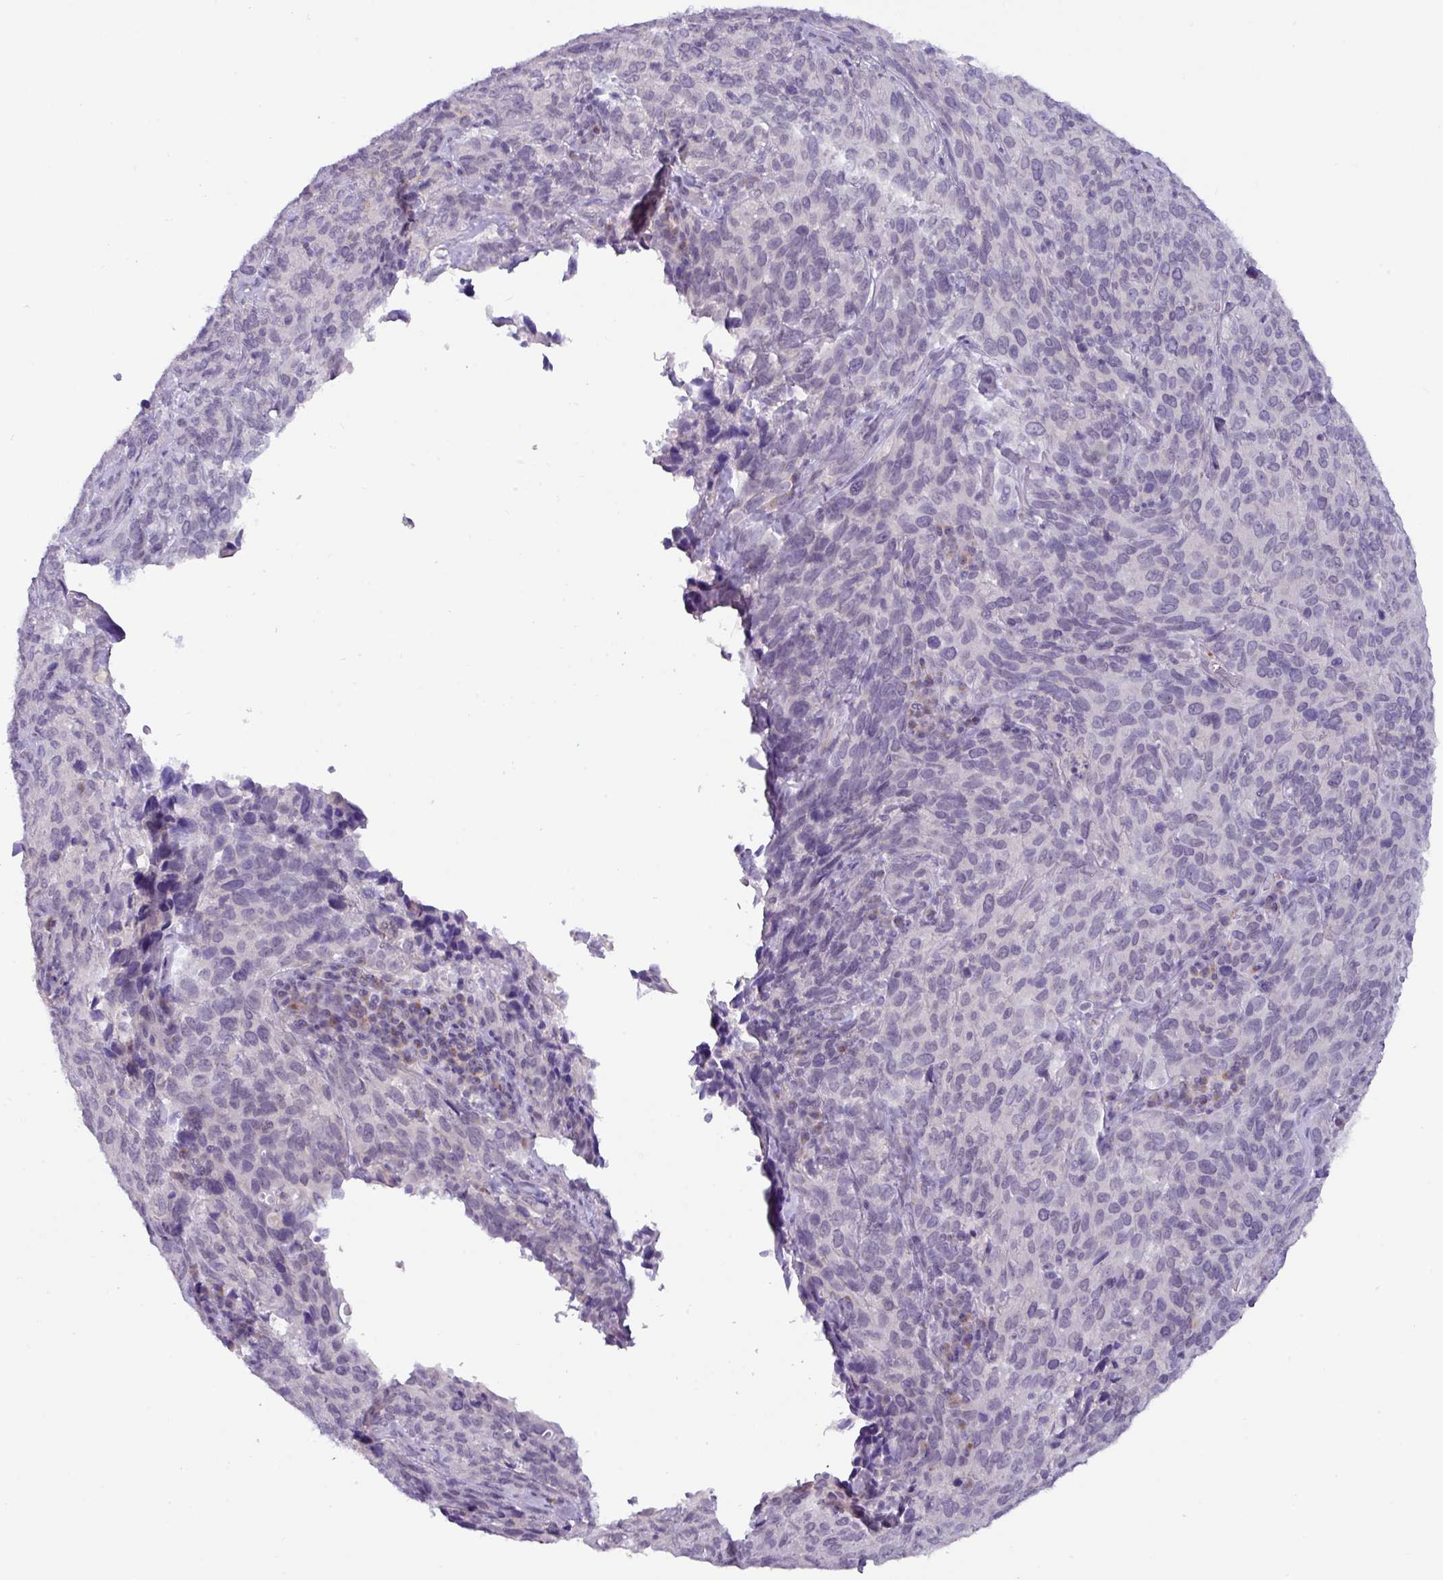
{"staining": {"intensity": "negative", "quantity": "none", "location": "none"}, "tissue": "cervical cancer", "cell_type": "Tumor cells", "image_type": "cancer", "snomed": [{"axis": "morphology", "description": "Squamous cell carcinoma, NOS"}, {"axis": "topography", "description": "Cervix"}], "caption": "High magnification brightfield microscopy of cervical cancer stained with DAB (brown) and counterstained with hematoxylin (blue): tumor cells show no significant staining. (Stains: DAB (3,3'-diaminobenzidine) immunohistochemistry (IHC) with hematoxylin counter stain, Microscopy: brightfield microscopy at high magnification).", "gene": "ZNF524", "patient": {"sex": "female", "age": 51}}